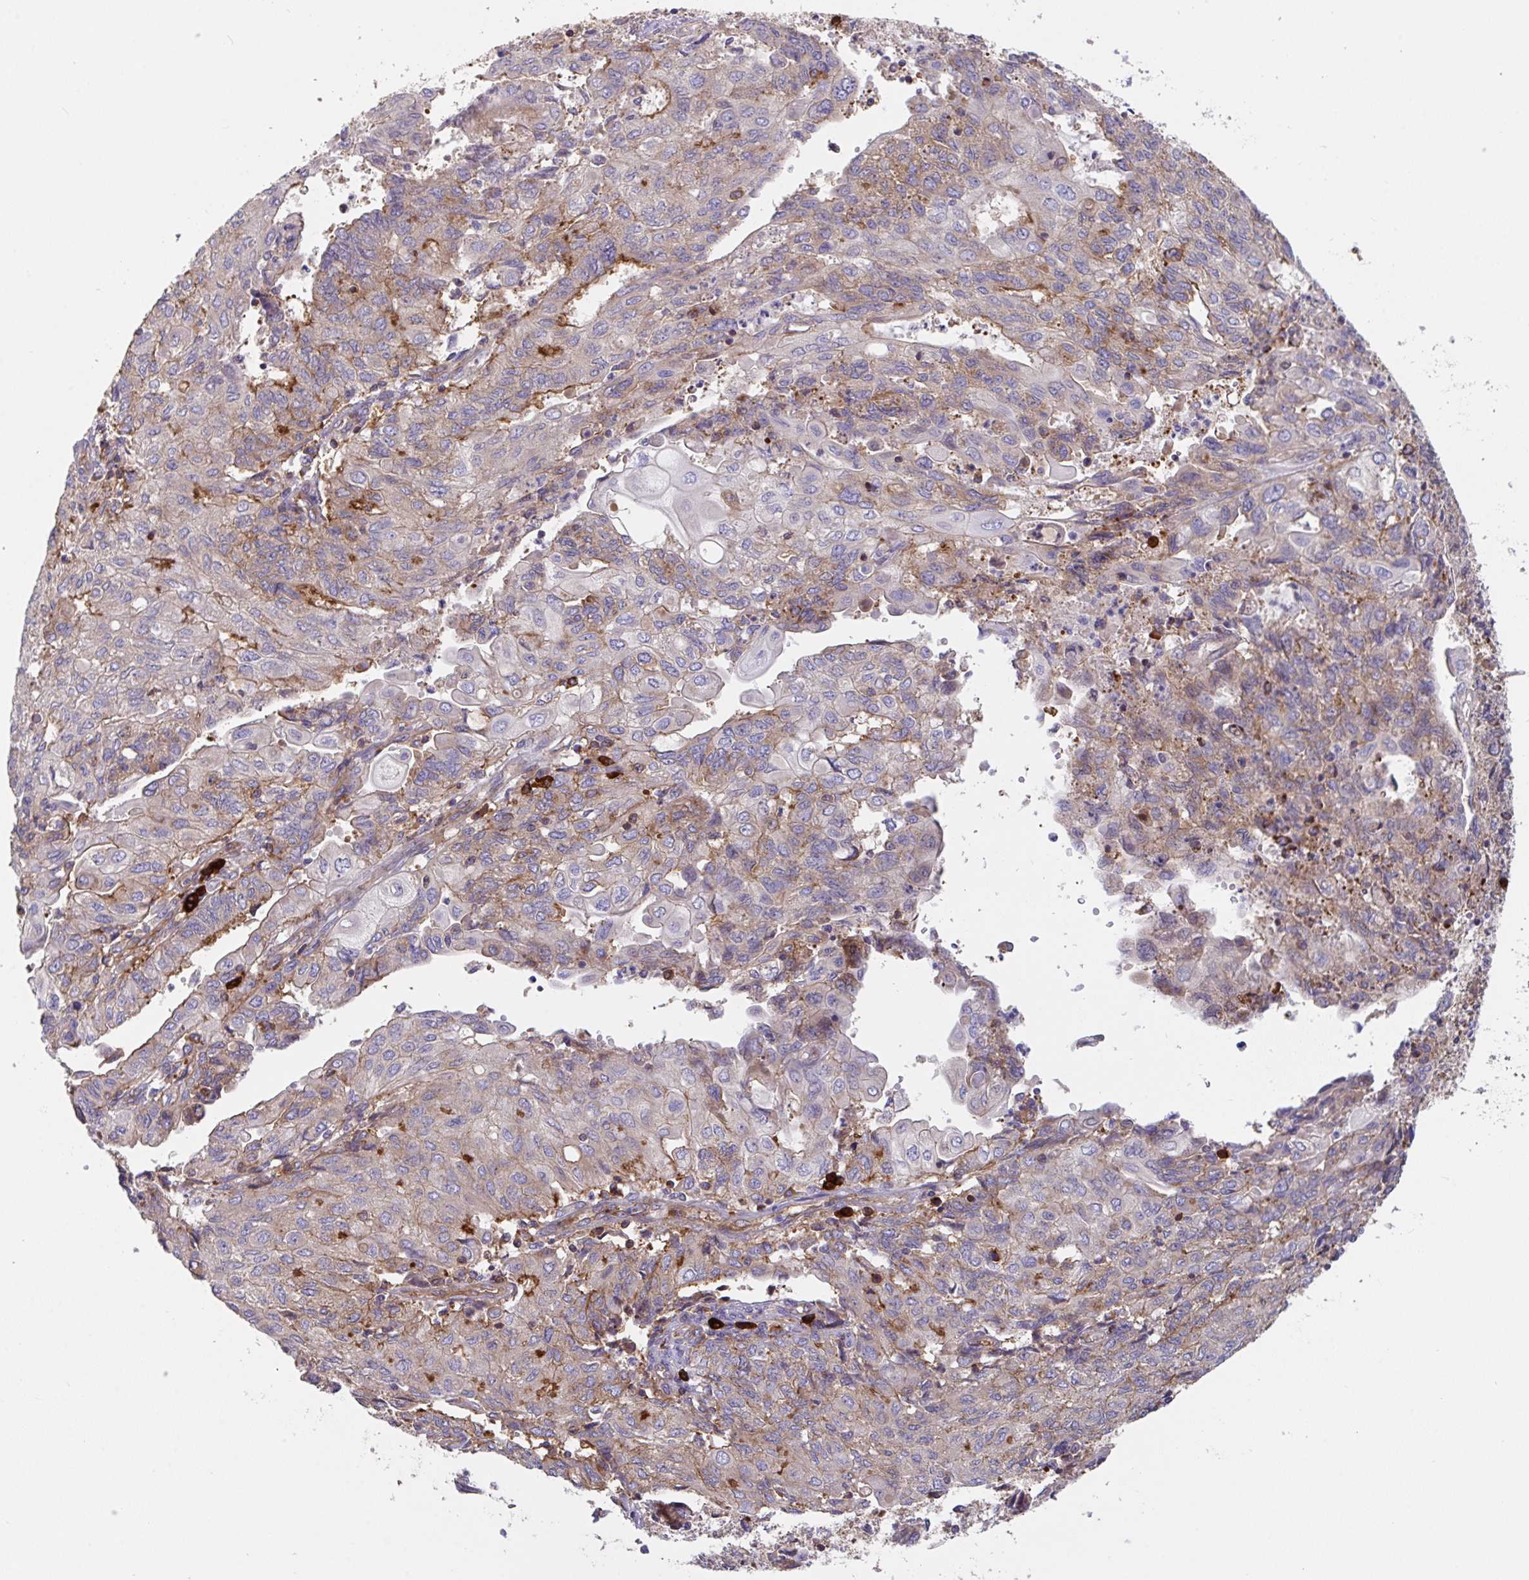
{"staining": {"intensity": "moderate", "quantity": "25%-75%", "location": "cytoplasmic/membranous"}, "tissue": "endometrial cancer", "cell_type": "Tumor cells", "image_type": "cancer", "snomed": [{"axis": "morphology", "description": "Adenocarcinoma, NOS"}, {"axis": "topography", "description": "Endometrium"}], "caption": "A brown stain labels moderate cytoplasmic/membranous positivity of a protein in human endometrial cancer (adenocarcinoma) tumor cells.", "gene": "YARS2", "patient": {"sex": "female", "age": 54}}